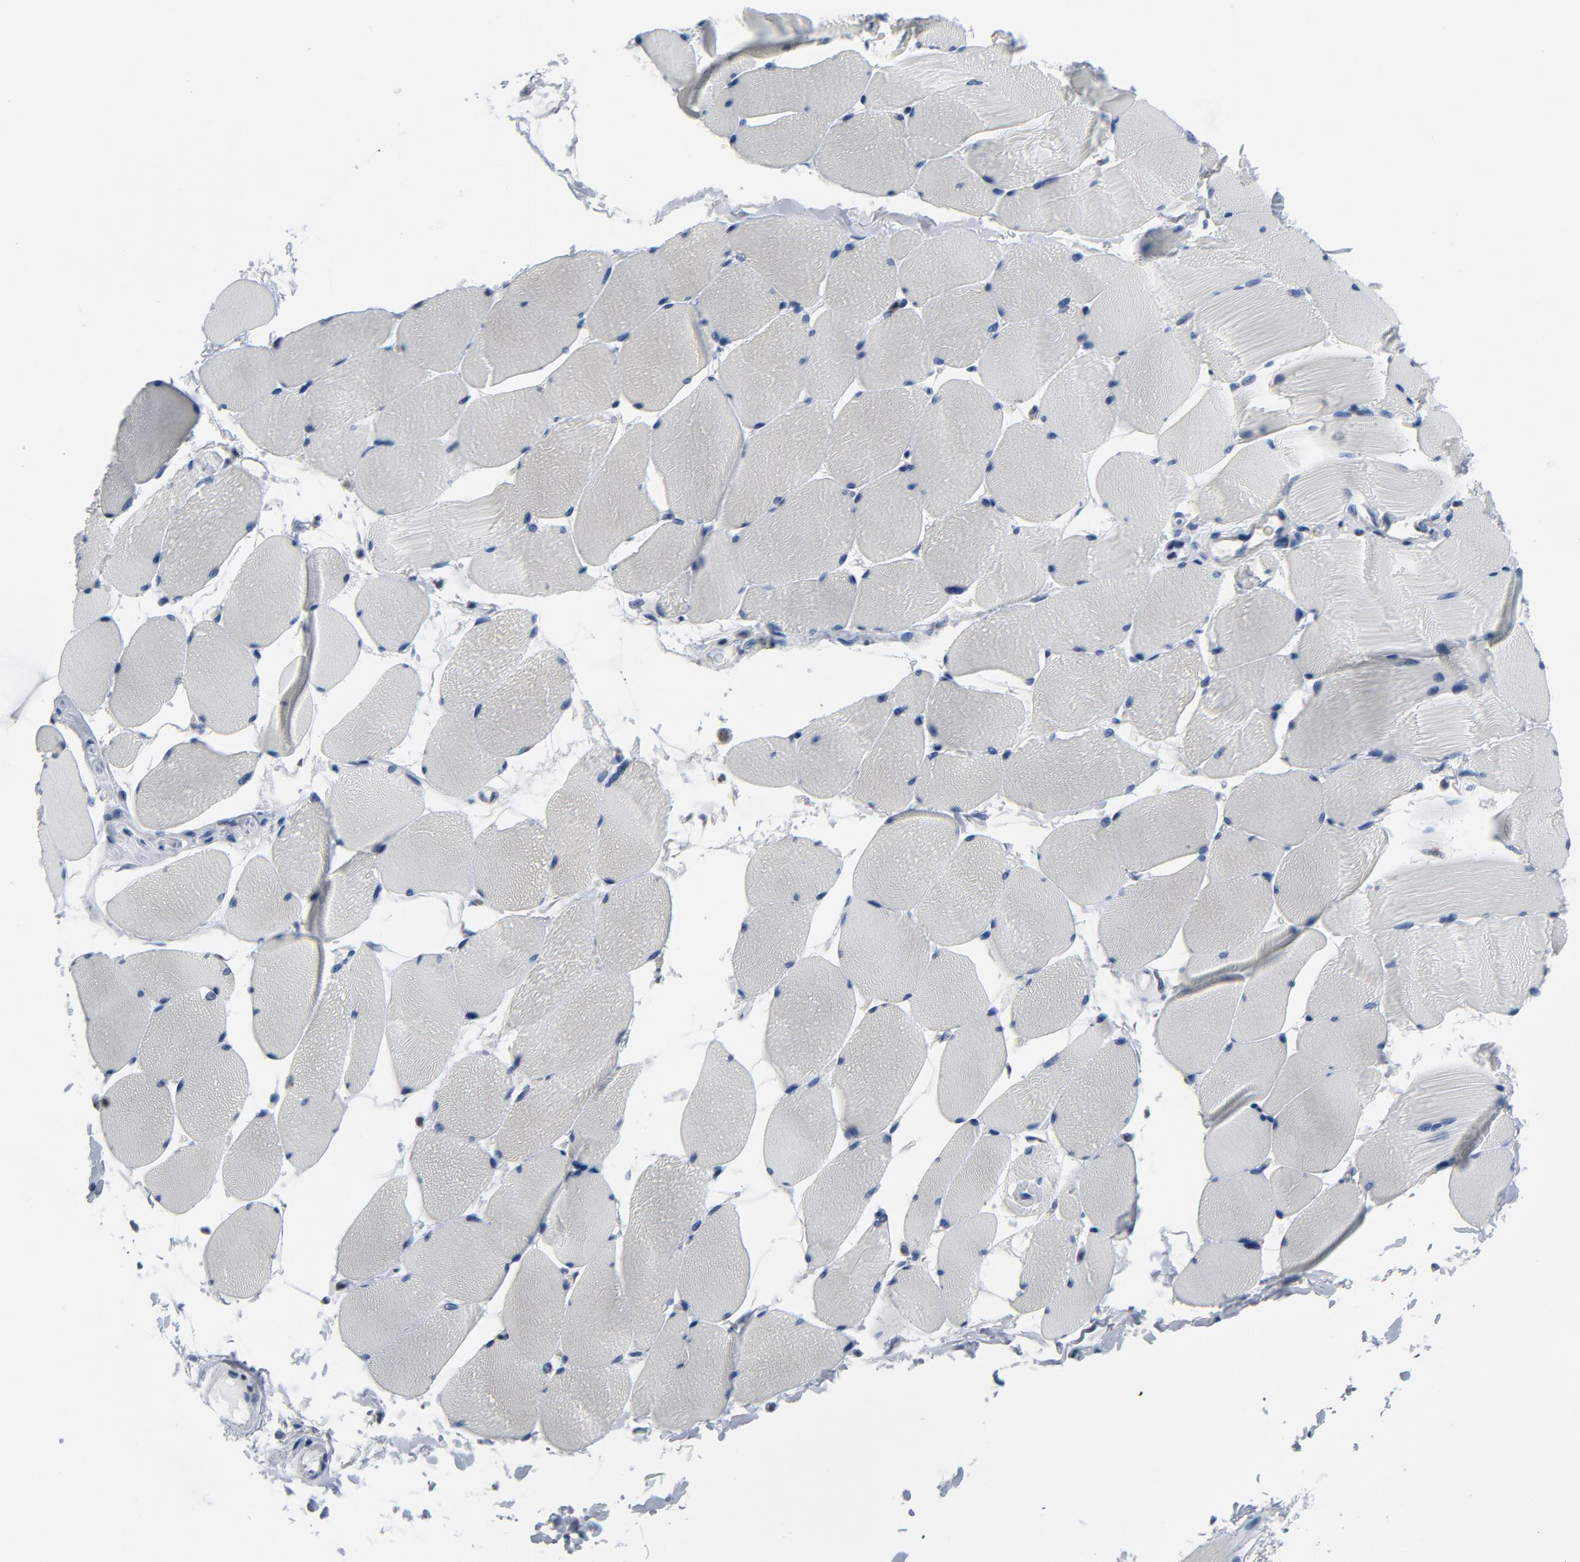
{"staining": {"intensity": "negative", "quantity": "none", "location": "none"}, "tissue": "skeletal muscle", "cell_type": "Myocytes", "image_type": "normal", "snomed": [{"axis": "morphology", "description": "Normal tissue, NOS"}, {"axis": "topography", "description": "Skeletal muscle"}], "caption": "Histopathology image shows no protein expression in myocytes of normal skeletal muscle. (DAB (3,3'-diaminobenzidine) IHC visualized using brightfield microscopy, high magnification).", "gene": "YIPF6", "patient": {"sex": "male", "age": 62}}